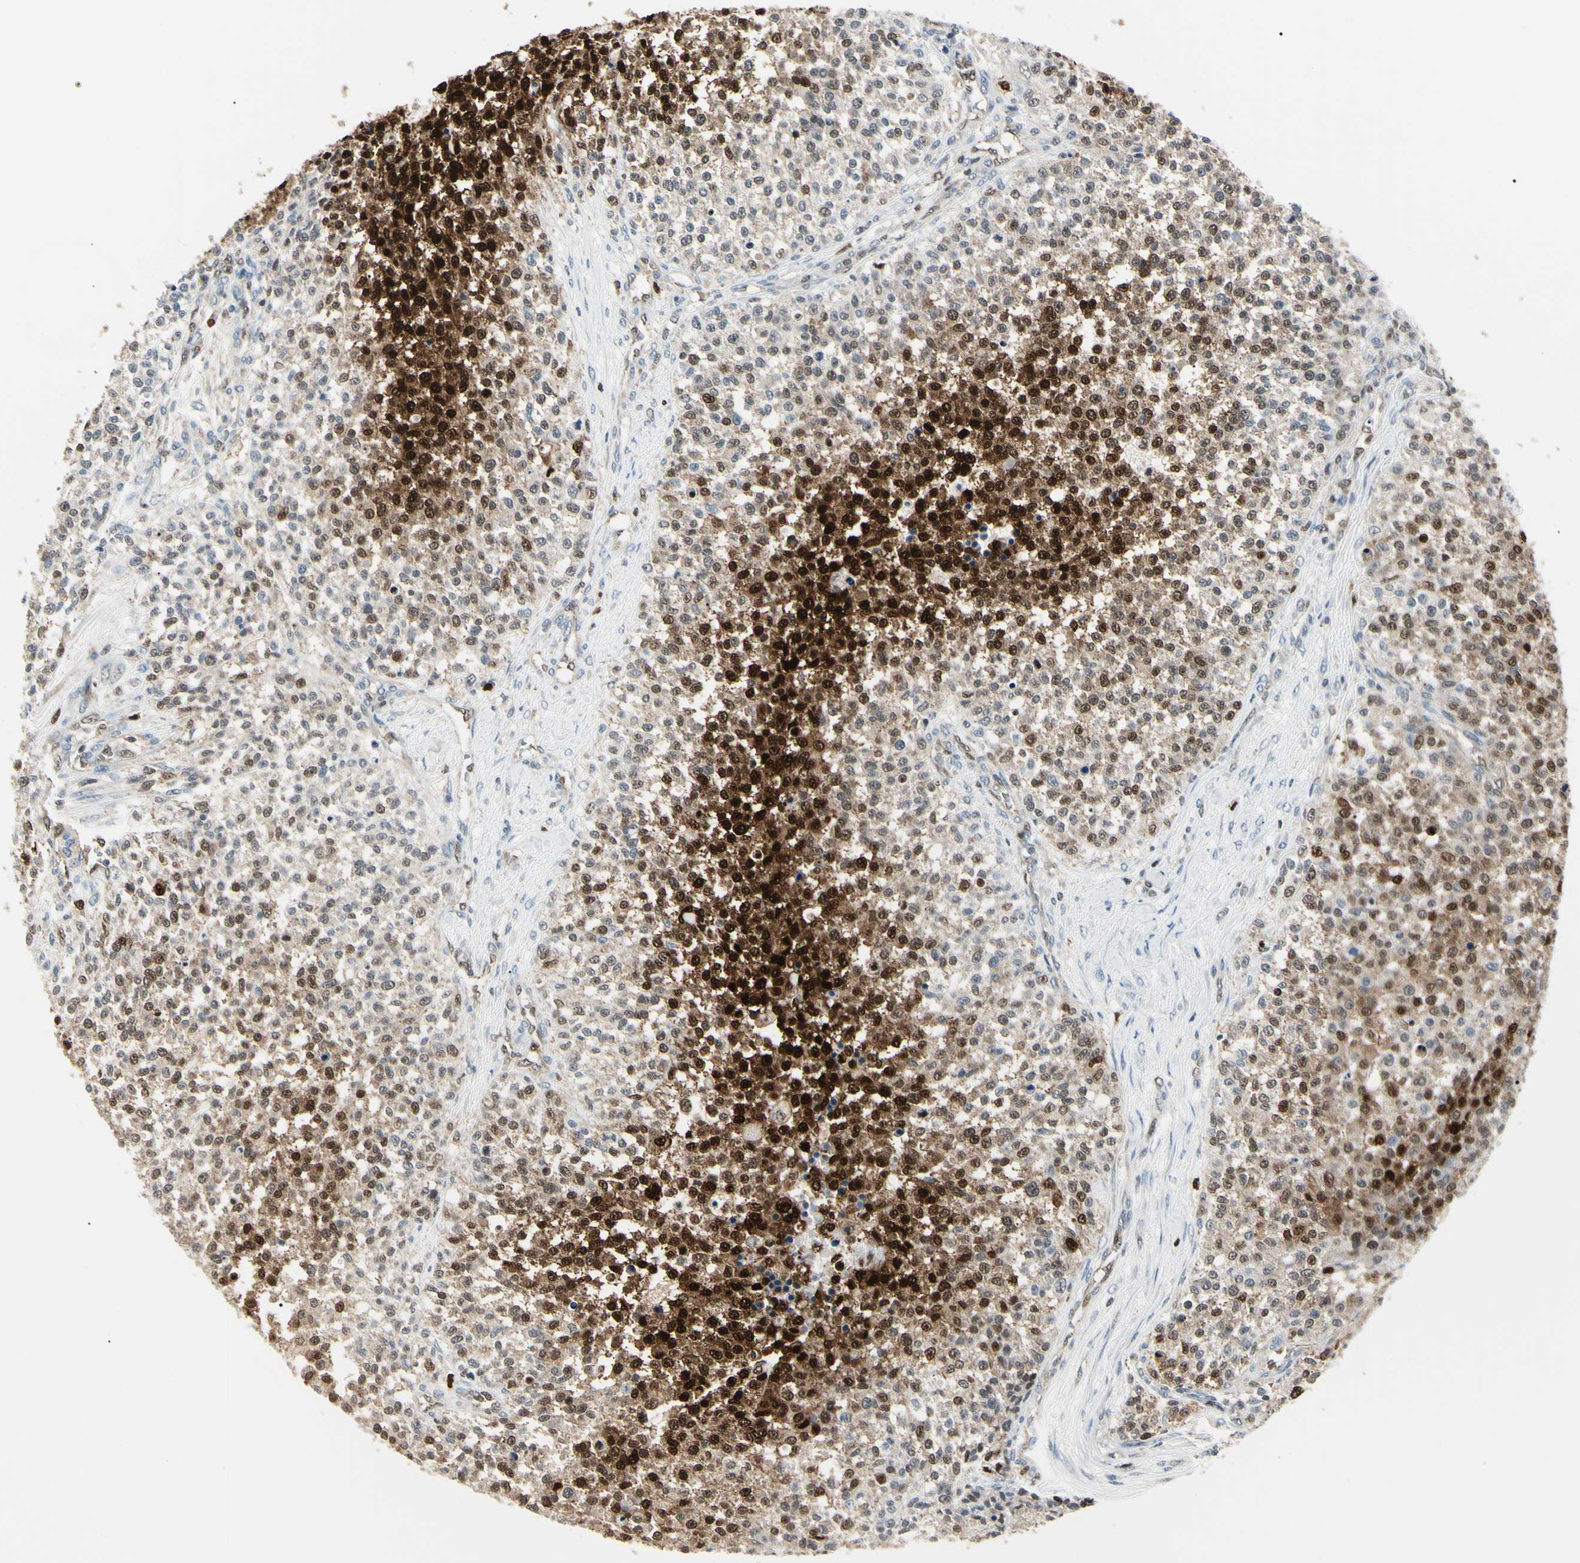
{"staining": {"intensity": "strong", "quantity": "25%-75%", "location": "cytoplasmic/membranous,nuclear"}, "tissue": "testis cancer", "cell_type": "Tumor cells", "image_type": "cancer", "snomed": [{"axis": "morphology", "description": "Seminoma, NOS"}, {"axis": "topography", "description": "Testis"}], "caption": "The micrograph shows immunohistochemical staining of testis cancer. There is strong cytoplasmic/membranous and nuclear staining is appreciated in approximately 25%-75% of tumor cells.", "gene": "PGK1", "patient": {"sex": "male", "age": 59}}